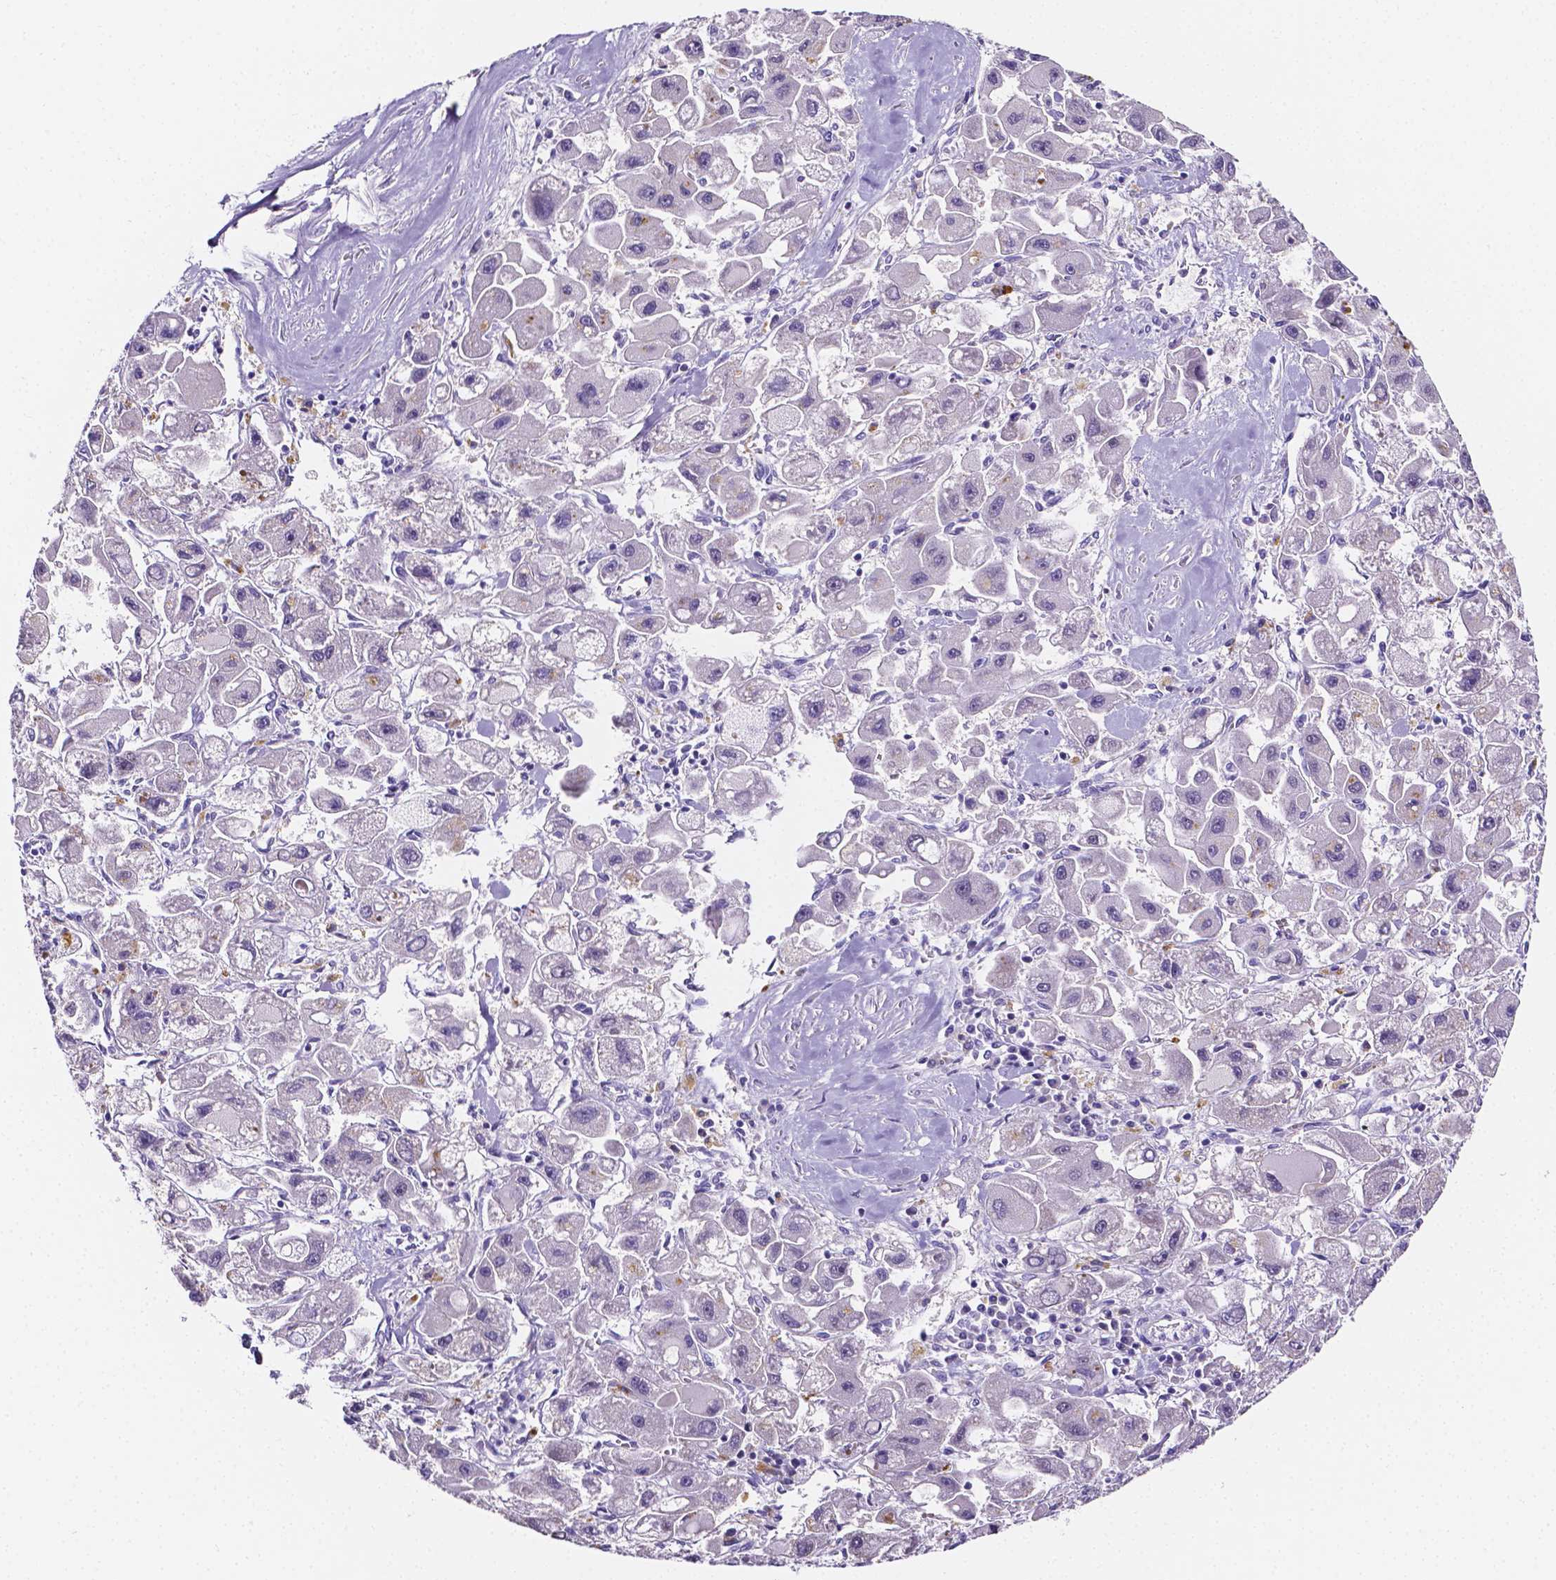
{"staining": {"intensity": "negative", "quantity": "none", "location": "none"}, "tissue": "liver cancer", "cell_type": "Tumor cells", "image_type": "cancer", "snomed": [{"axis": "morphology", "description": "Carcinoma, Hepatocellular, NOS"}, {"axis": "topography", "description": "Liver"}], "caption": "Liver cancer was stained to show a protein in brown. There is no significant staining in tumor cells.", "gene": "NRGN", "patient": {"sex": "male", "age": 24}}